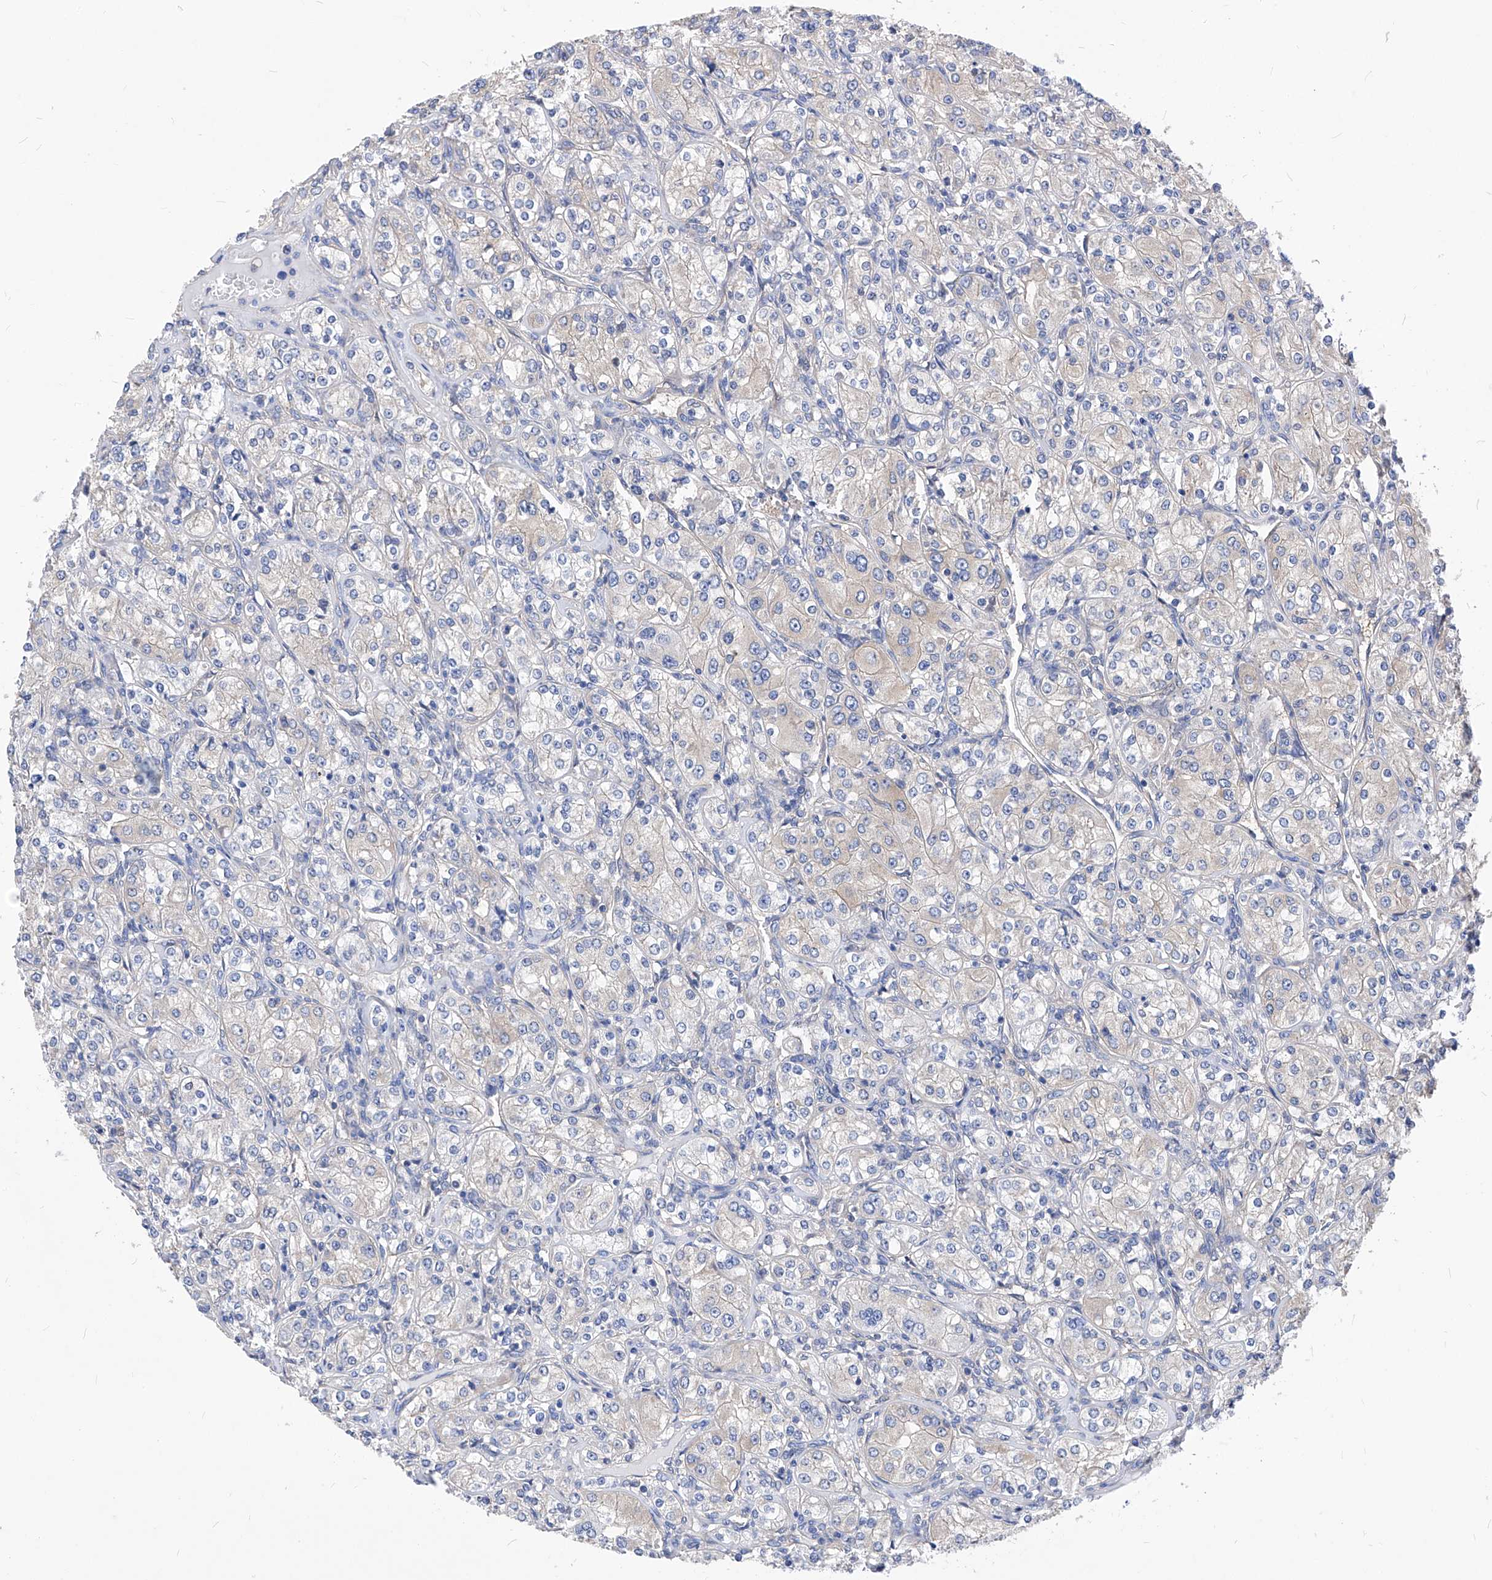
{"staining": {"intensity": "weak", "quantity": "<25%", "location": "cytoplasmic/membranous"}, "tissue": "renal cancer", "cell_type": "Tumor cells", "image_type": "cancer", "snomed": [{"axis": "morphology", "description": "Adenocarcinoma, NOS"}, {"axis": "topography", "description": "Kidney"}], "caption": "Immunohistochemical staining of human adenocarcinoma (renal) reveals no significant staining in tumor cells.", "gene": "XPNPEP1", "patient": {"sex": "male", "age": 77}}